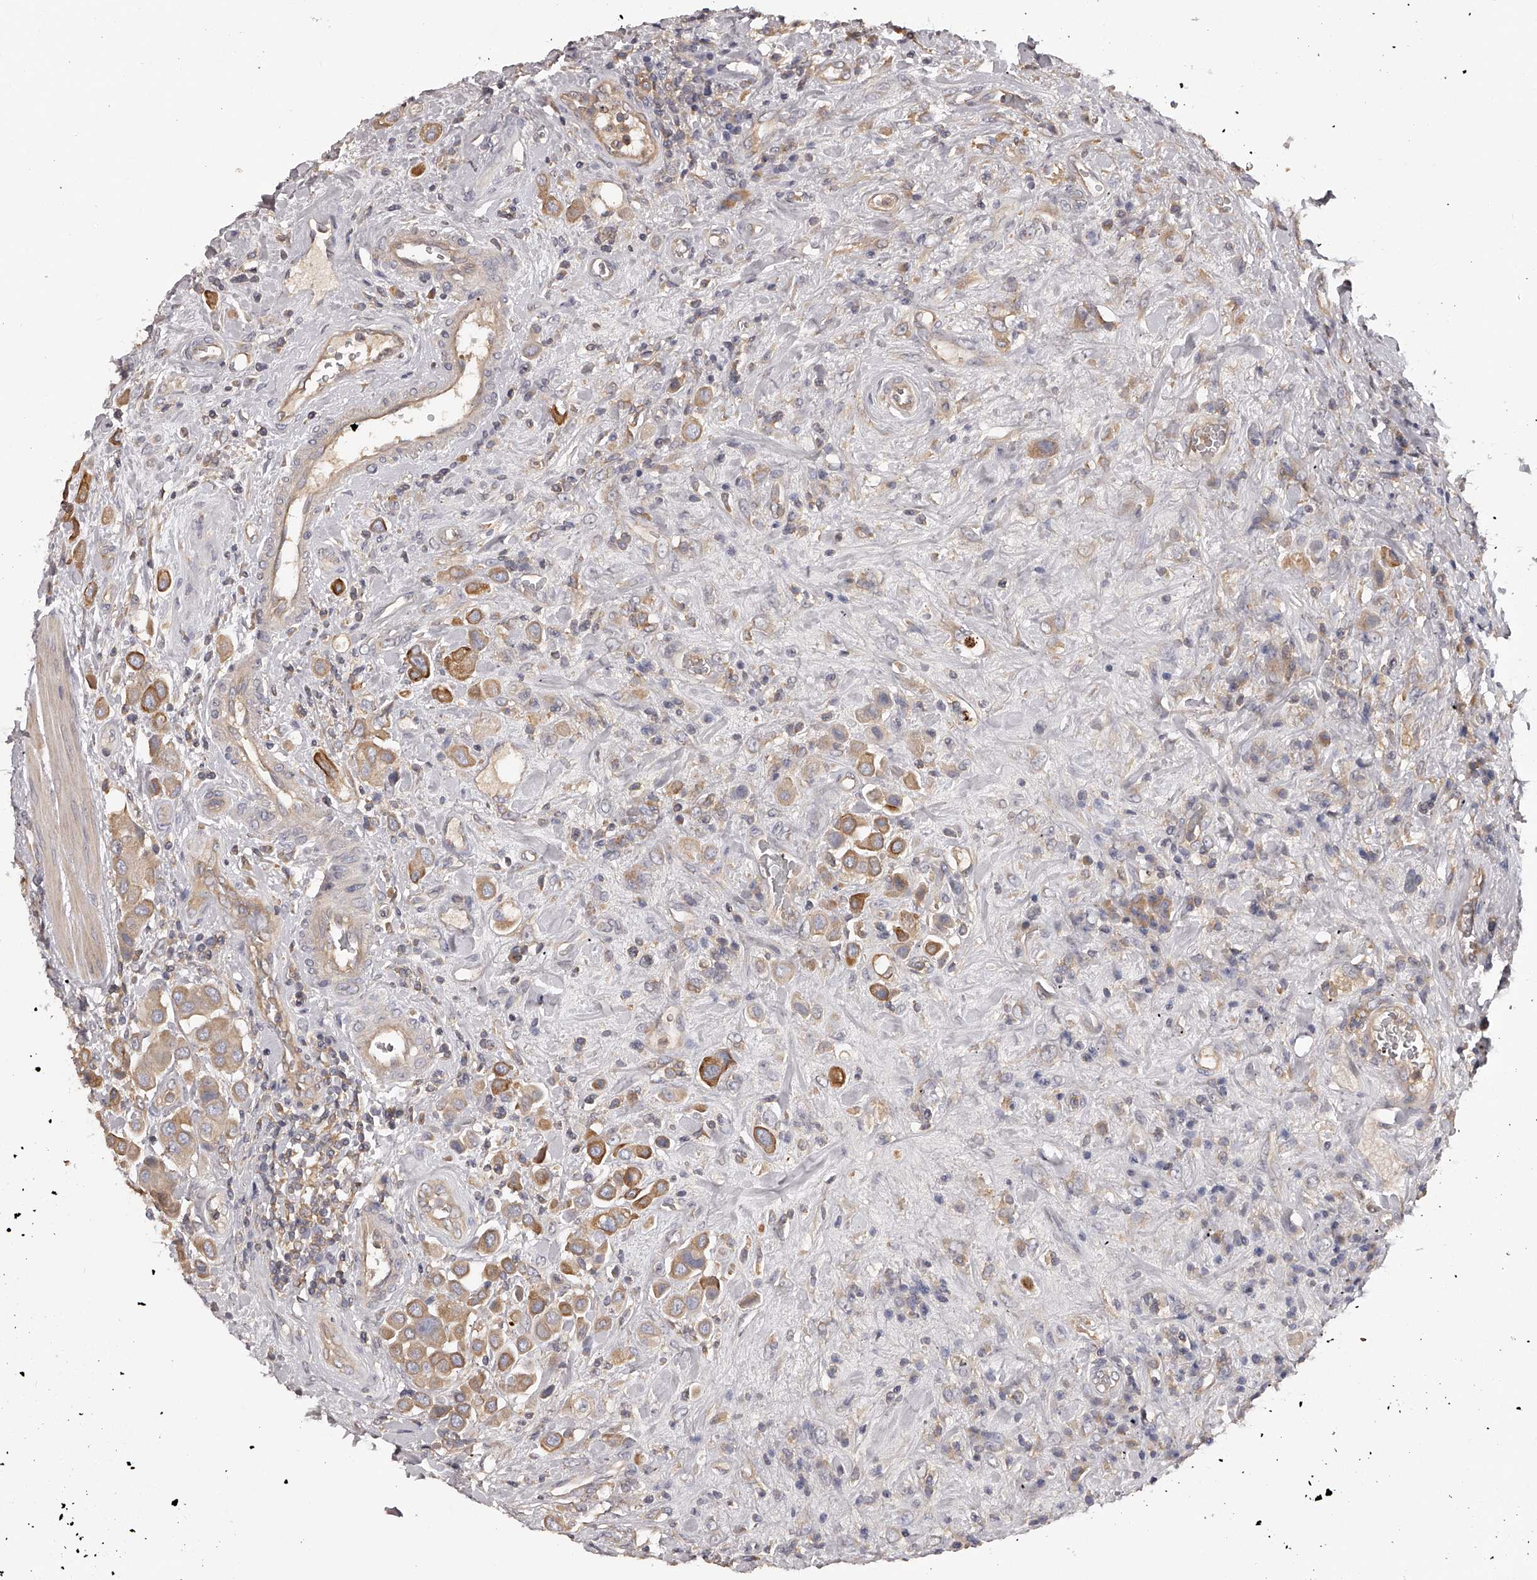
{"staining": {"intensity": "moderate", "quantity": ">75%", "location": "cytoplasmic/membranous"}, "tissue": "urothelial cancer", "cell_type": "Tumor cells", "image_type": "cancer", "snomed": [{"axis": "morphology", "description": "Urothelial carcinoma, High grade"}, {"axis": "topography", "description": "Urinary bladder"}], "caption": "Urothelial cancer stained with a brown dye demonstrates moderate cytoplasmic/membranous positive expression in approximately >75% of tumor cells.", "gene": "TNN", "patient": {"sex": "male", "age": 50}}